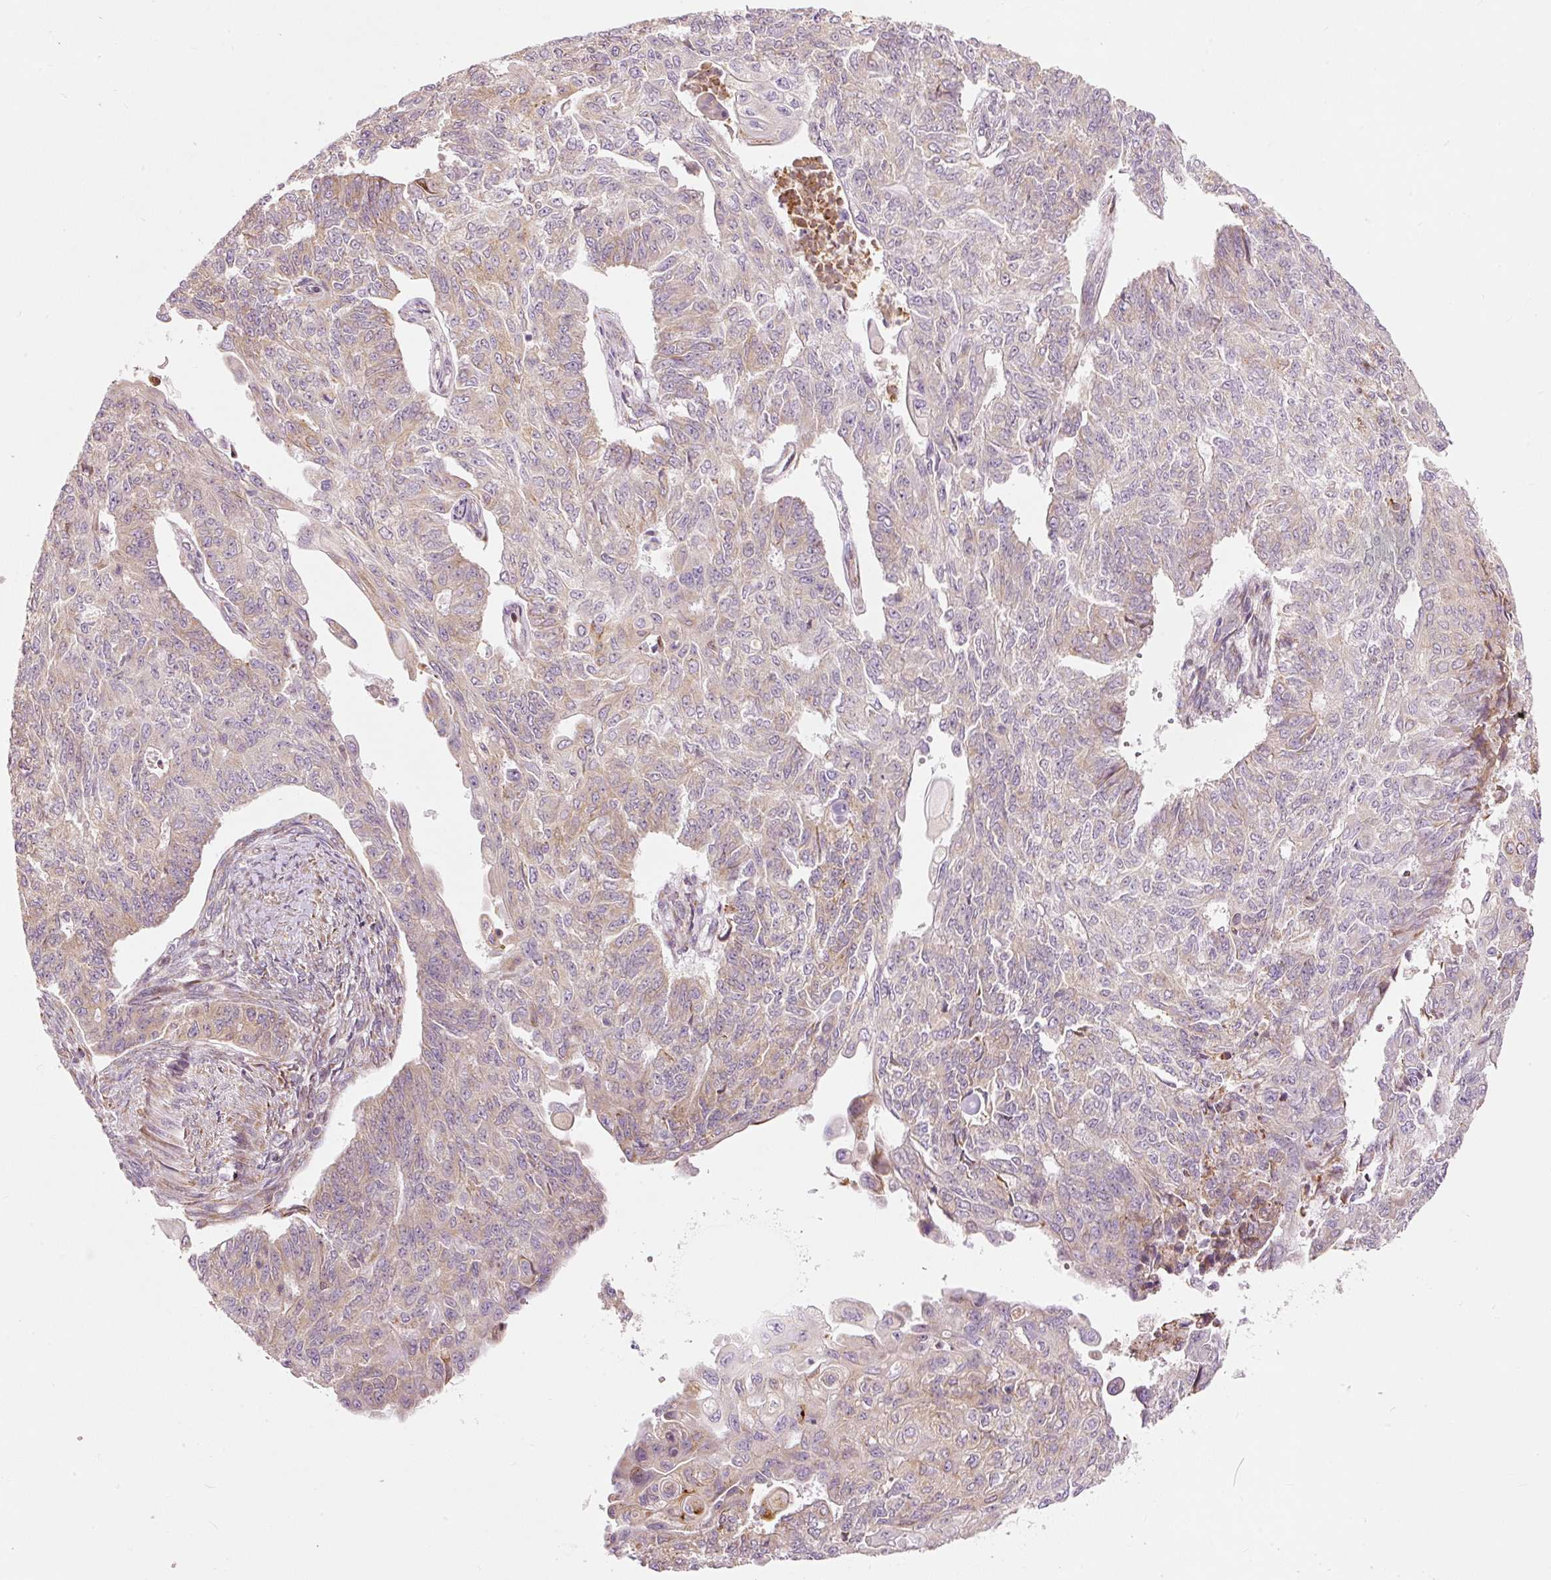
{"staining": {"intensity": "weak", "quantity": "<25%", "location": "cytoplasmic/membranous"}, "tissue": "endometrial cancer", "cell_type": "Tumor cells", "image_type": "cancer", "snomed": [{"axis": "morphology", "description": "Adenocarcinoma, NOS"}, {"axis": "topography", "description": "Endometrium"}], "caption": "This is an IHC histopathology image of endometrial adenocarcinoma. There is no staining in tumor cells.", "gene": "SNAPC5", "patient": {"sex": "female", "age": 32}}